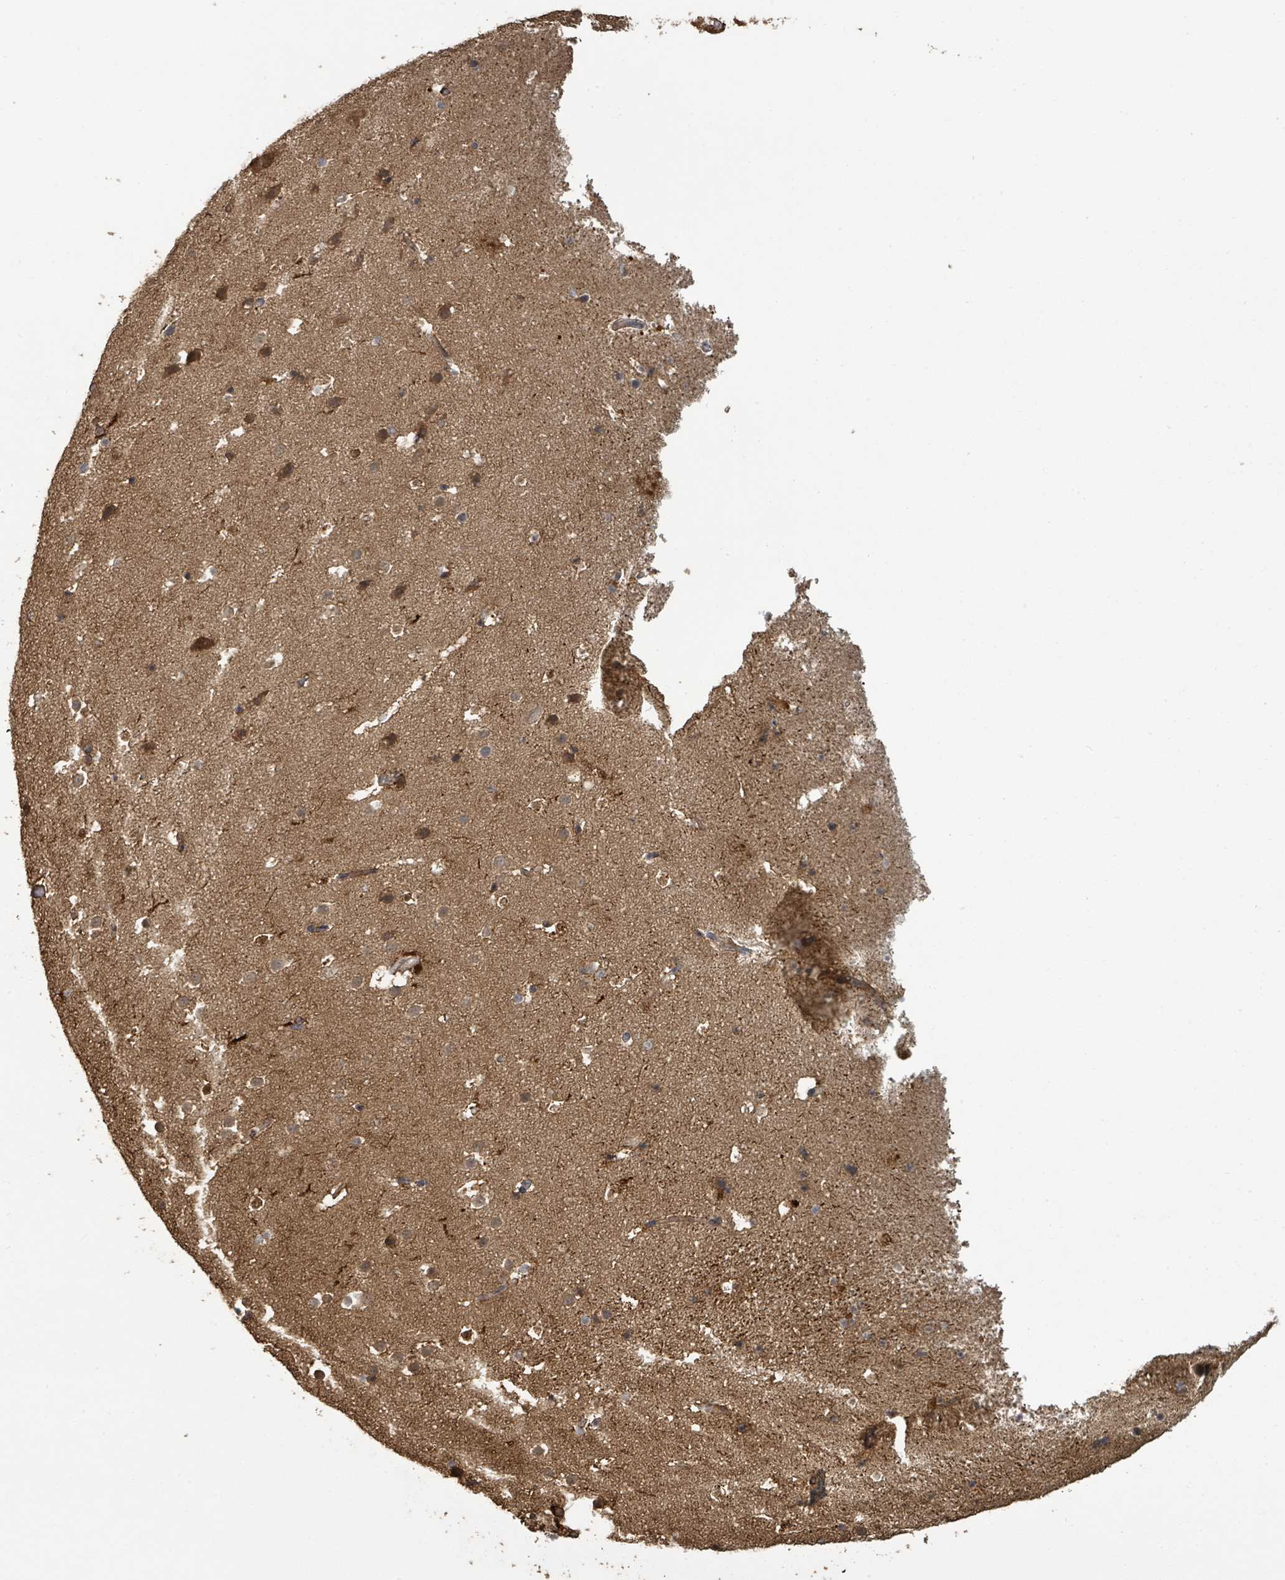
{"staining": {"intensity": "moderate", "quantity": "25%-75%", "location": "cytoplasmic/membranous"}, "tissue": "hippocampus", "cell_type": "Glial cells", "image_type": "normal", "snomed": [{"axis": "morphology", "description": "Normal tissue, NOS"}, {"axis": "topography", "description": "Hippocampus"}], "caption": "Hippocampus stained with a brown dye displays moderate cytoplasmic/membranous positive expression in approximately 25%-75% of glial cells.", "gene": "STARD4", "patient": {"sex": "male", "age": 37}}